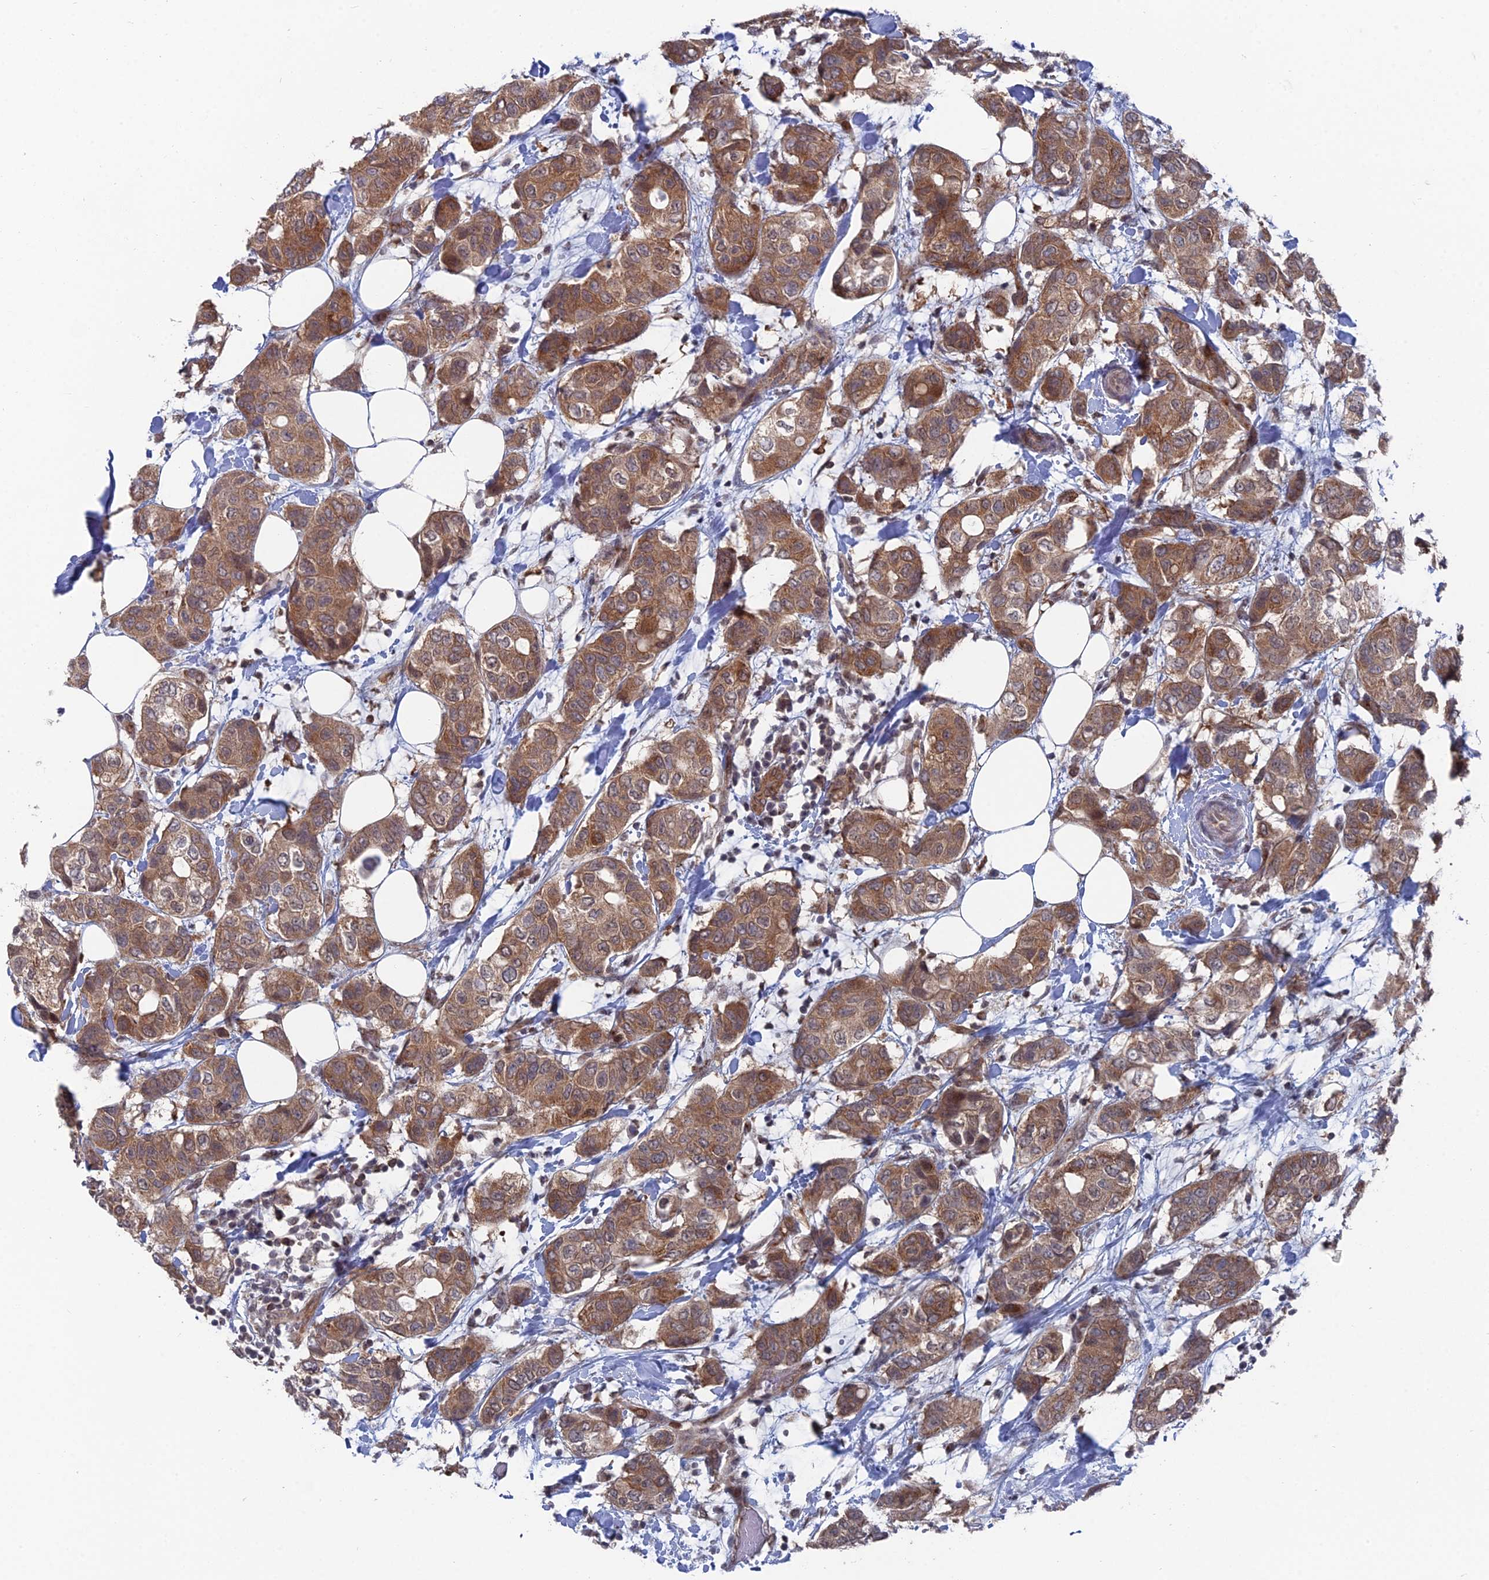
{"staining": {"intensity": "moderate", "quantity": ">75%", "location": "cytoplasmic/membranous"}, "tissue": "breast cancer", "cell_type": "Tumor cells", "image_type": "cancer", "snomed": [{"axis": "morphology", "description": "Lobular carcinoma"}, {"axis": "topography", "description": "Breast"}], "caption": "Moderate cytoplasmic/membranous protein positivity is seen in approximately >75% of tumor cells in breast cancer (lobular carcinoma).", "gene": "FHIP2A", "patient": {"sex": "female", "age": 51}}